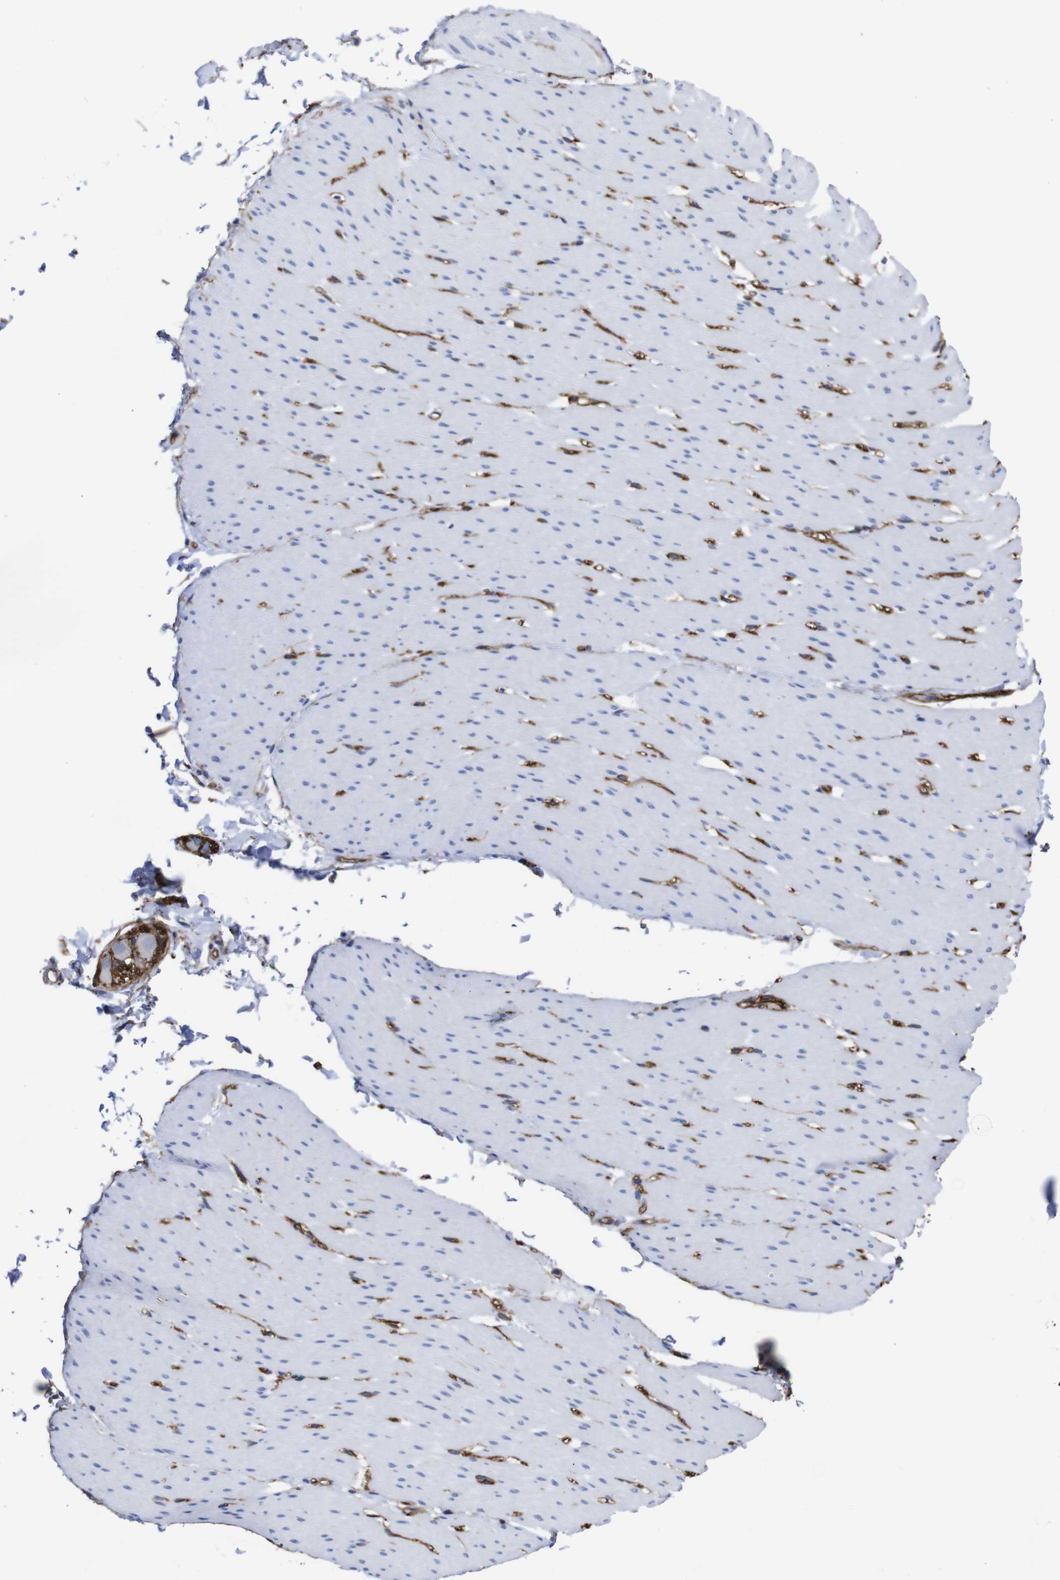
{"staining": {"intensity": "negative", "quantity": "none", "location": "none"}, "tissue": "smooth muscle", "cell_type": "Smooth muscle cells", "image_type": "normal", "snomed": [{"axis": "morphology", "description": "Normal tissue, NOS"}, {"axis": "topography", "description": "Smooth muscle"}, {"axis": "topography", "description": "Colon"}], "caption": "This is an IHC histopathology image of benign human smooth muscle. There is no positivity in smooth muscle cells.", "gene": "SPTBN1", "patient": {"sex": "male", "age": 67}}